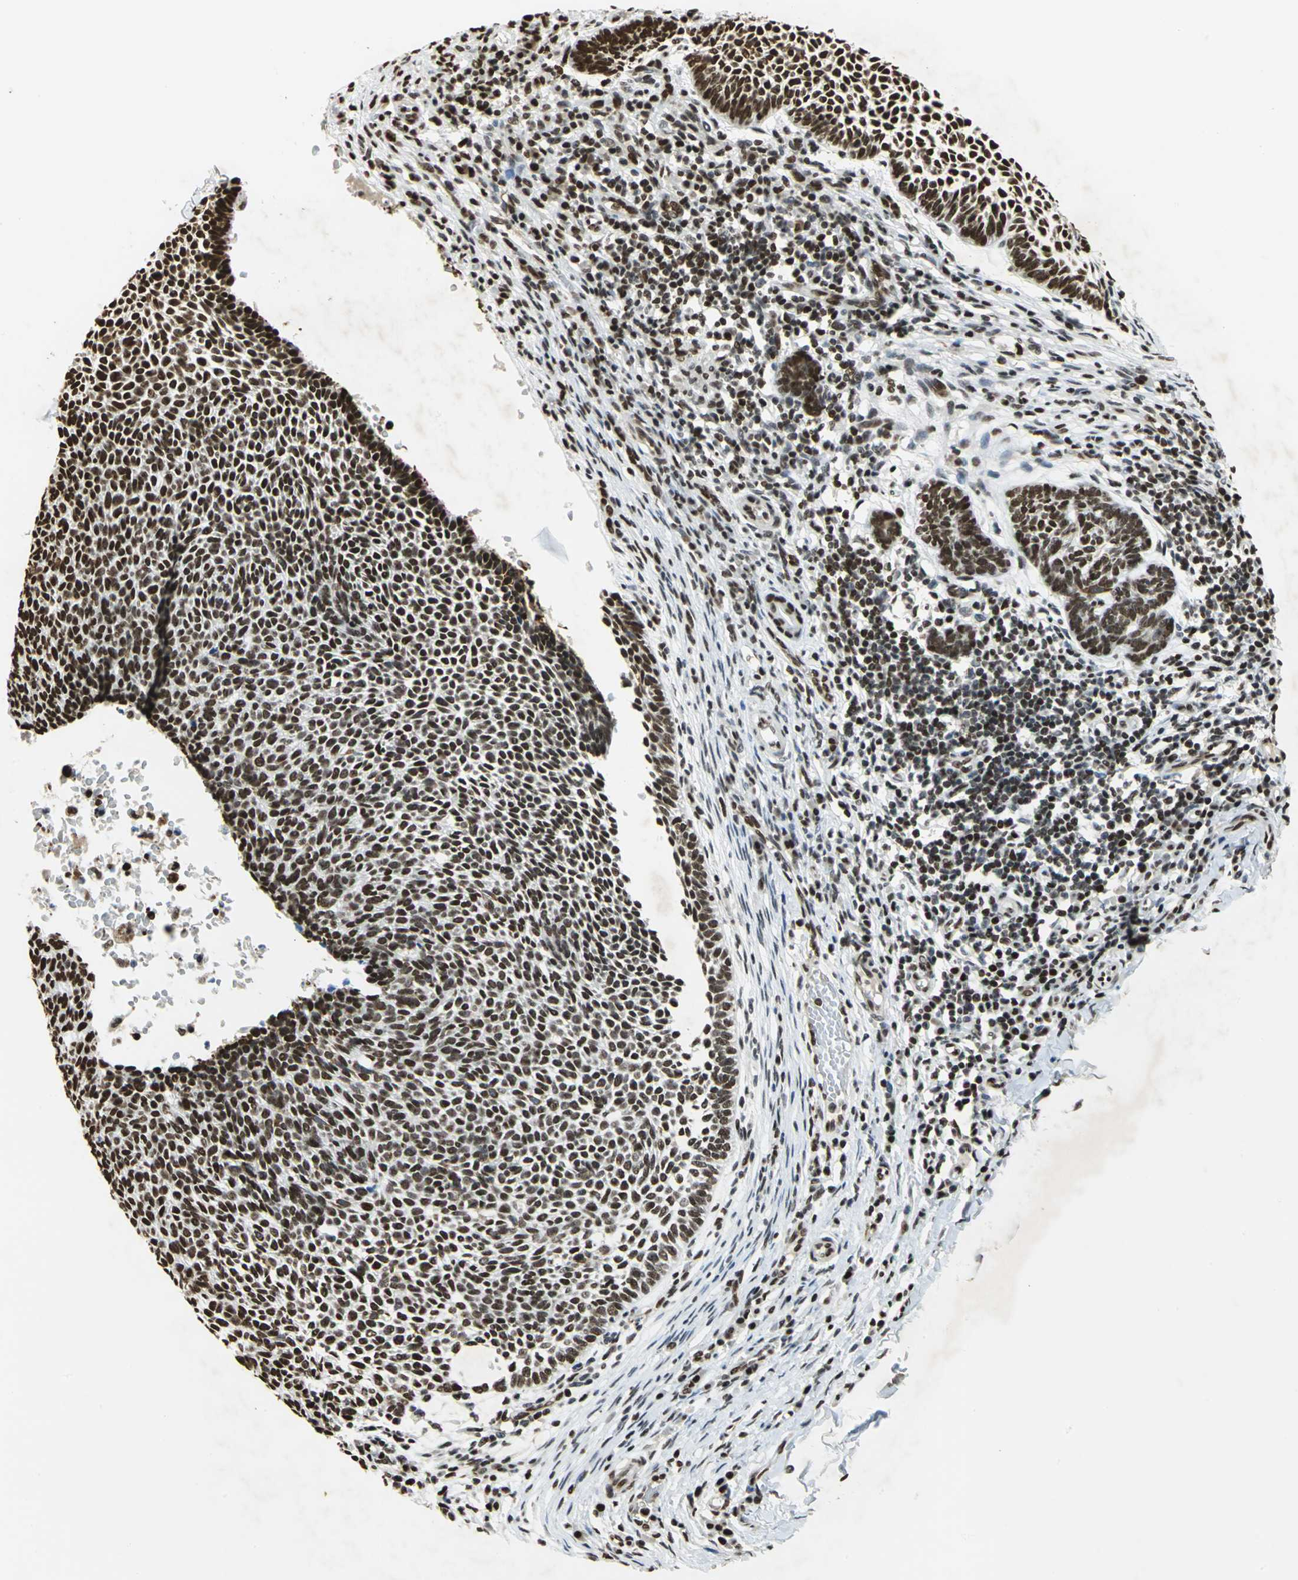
{"staining": {"intensity": "strong", "quantity": ">75%", "location": "nuclear"}, "tissue": "skin cancer", "cell_type": "Tumor cells", "image_type": "cancer", "snomed": [{"axis": "morphology", "description": "Normal tissue, NOS"}, {"axis": "morphology", "description": "Basal cell carcinoma"}, {"axis": "topography", "description": "Skin"}], "caption": "Tumor cells reveal high levels of strong nuclear positivity in approximately >75% of cells in skin basal cell carcinoma. (DAB IHC with brightfield microscopy, high magnification).", "gene": "HMGB1", "patient": {"sex": "male", "age": 87}}